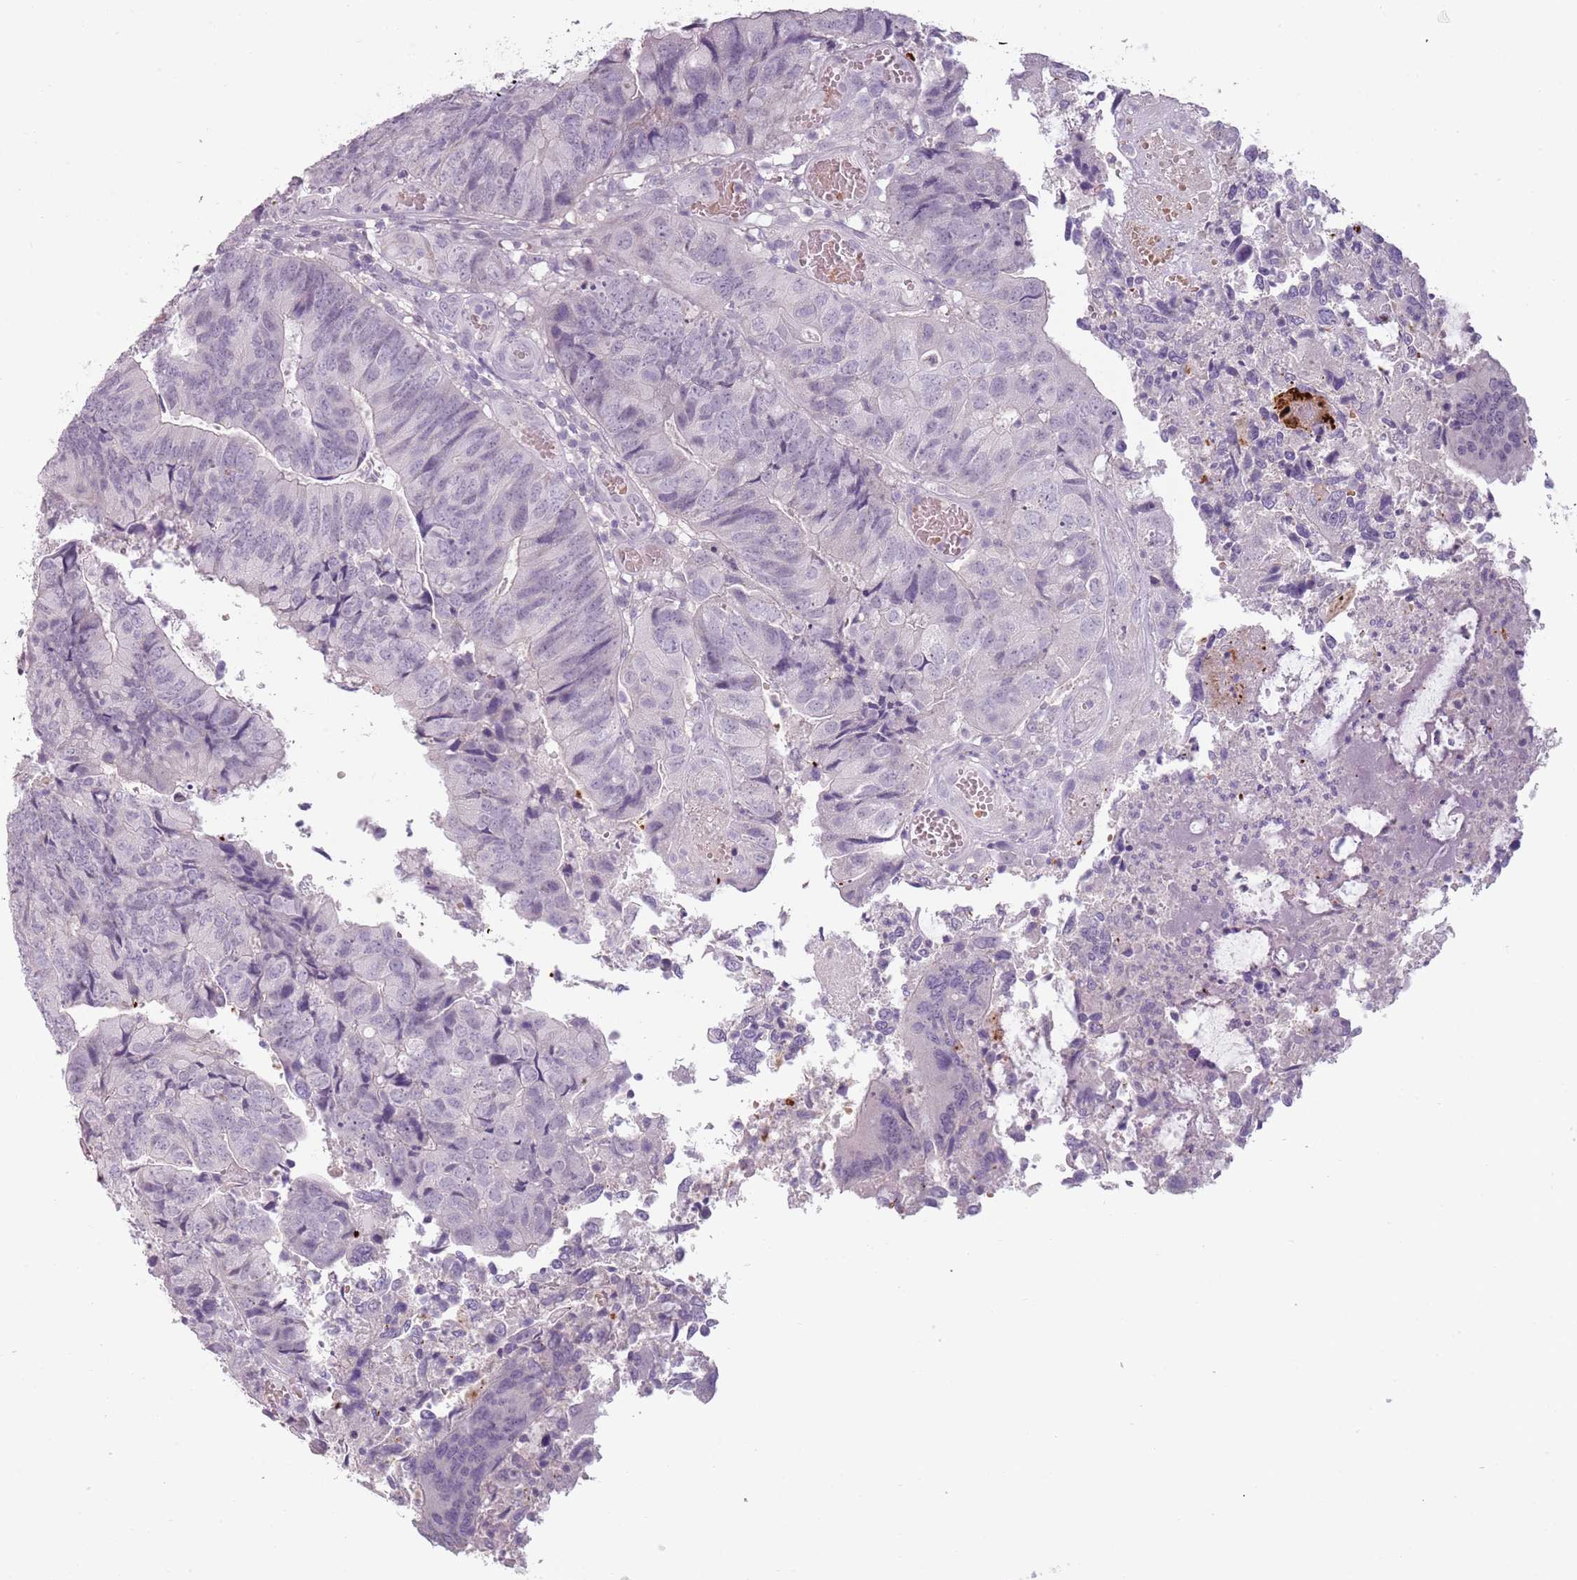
{"staining": {"intensity": "negative", "quantity": "none", "location": "none"}, "tissue": "colorectal cancer", "cell_type": "Tumor cells", "image_type": "cancer", "snomed": [{"axis": "morphology", "description": "Adenocarcinoma, NOS"}, {"axis": "topography", "description": "Colon"}], "caption": "Tumor cells show no significant expression in colorectal cancer (adenocarcinoma).", "gene": "PIEZO1", "patient": {"sex": "female", "age": 67}}